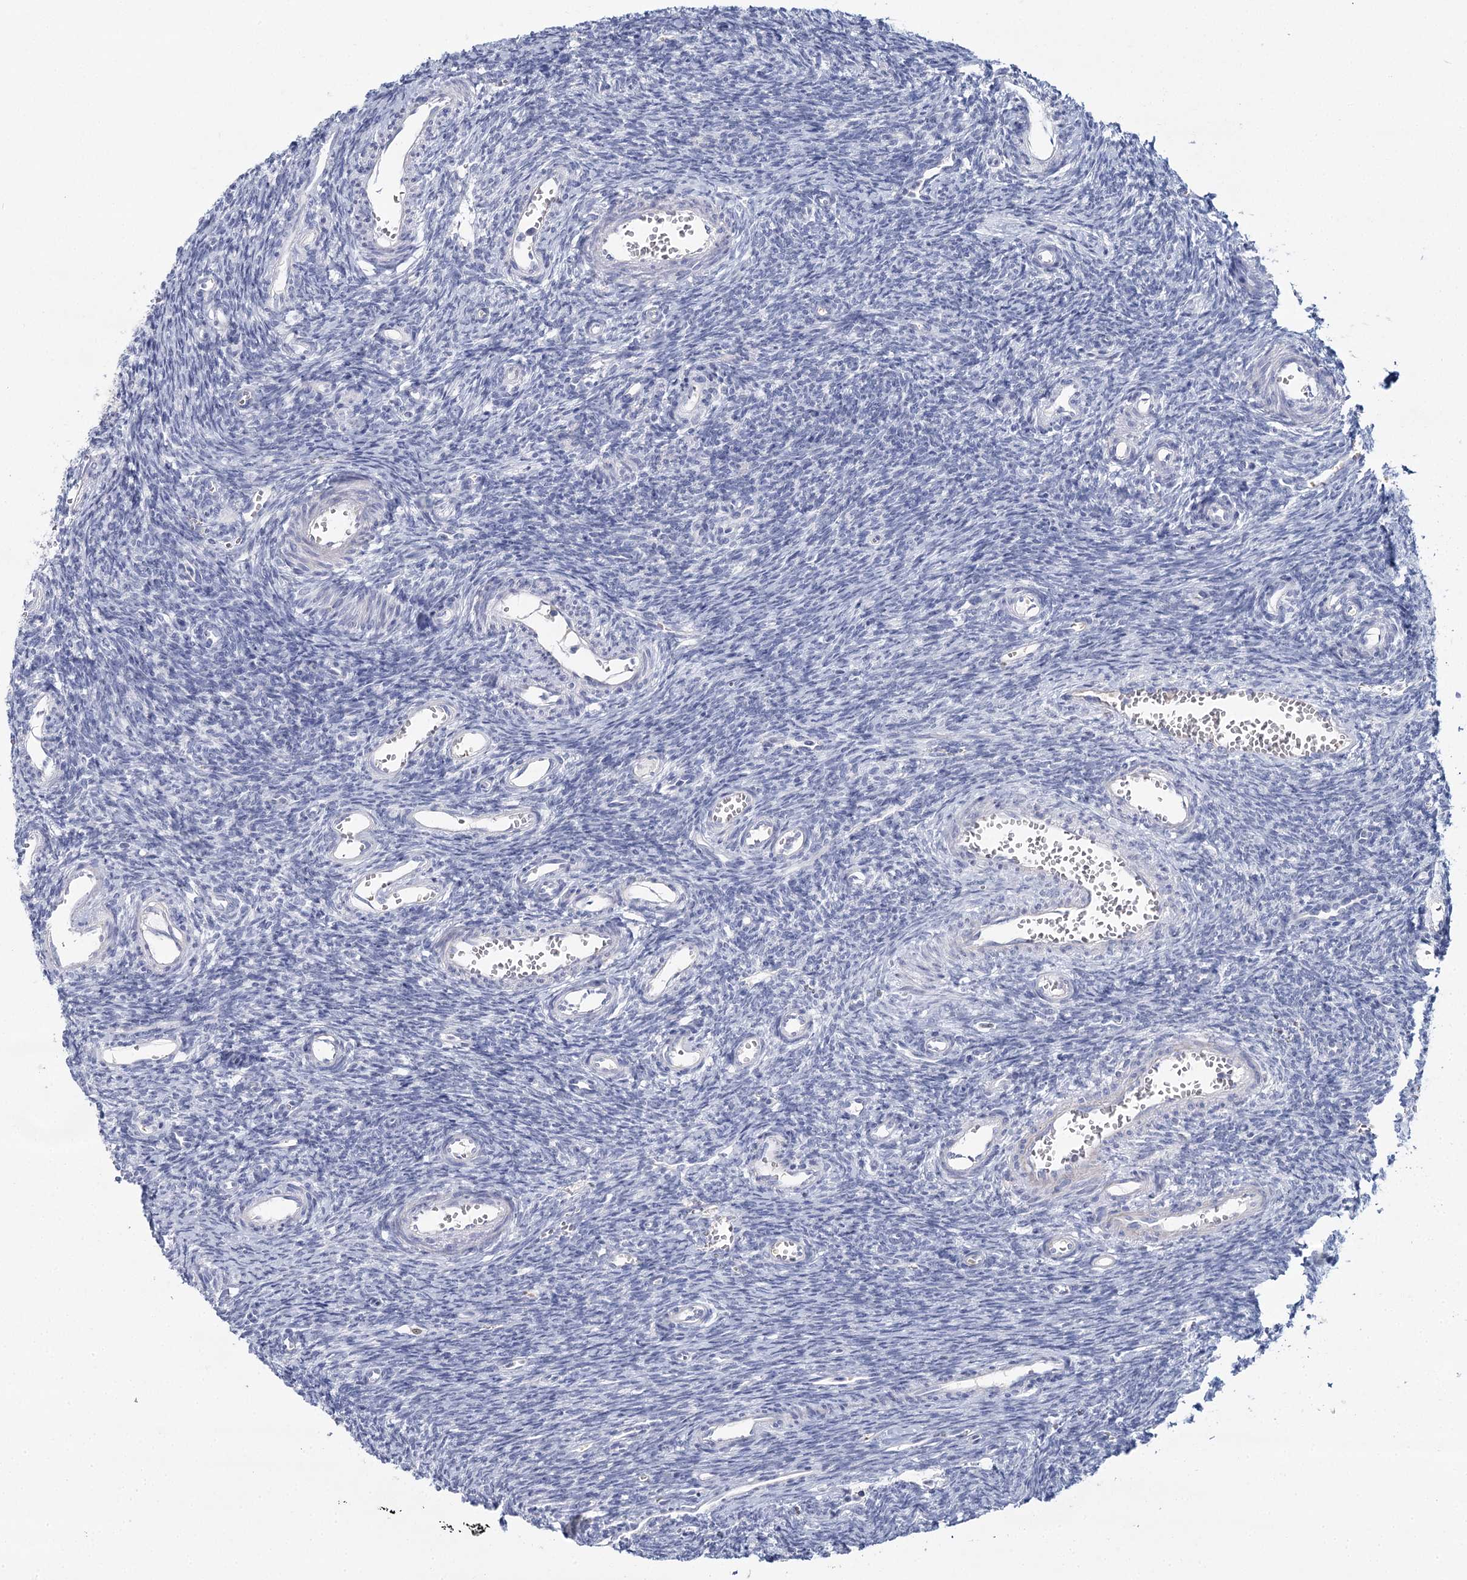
{"staining": {"intensity": "negative", "quantity": "none", "location": "none"}, "tissue": "ovary", "cell_type": "Ovarian stroma cells", "image_type": "normal", "snomed": [{"axis": "morphology", "description": "Normal tissue, NOS"}, {"axis": "topography", "description": "Ovary"}], "caption": "An immunohistochemistry (IHC) histopathology image of normal ovary is shown. There is no staining in ovarian stroma cells of ovary. (IHC, brightfield microscopy, high magnification).", "gene": "IGSF3", "patient": {"sex": "female", "age": 39}}